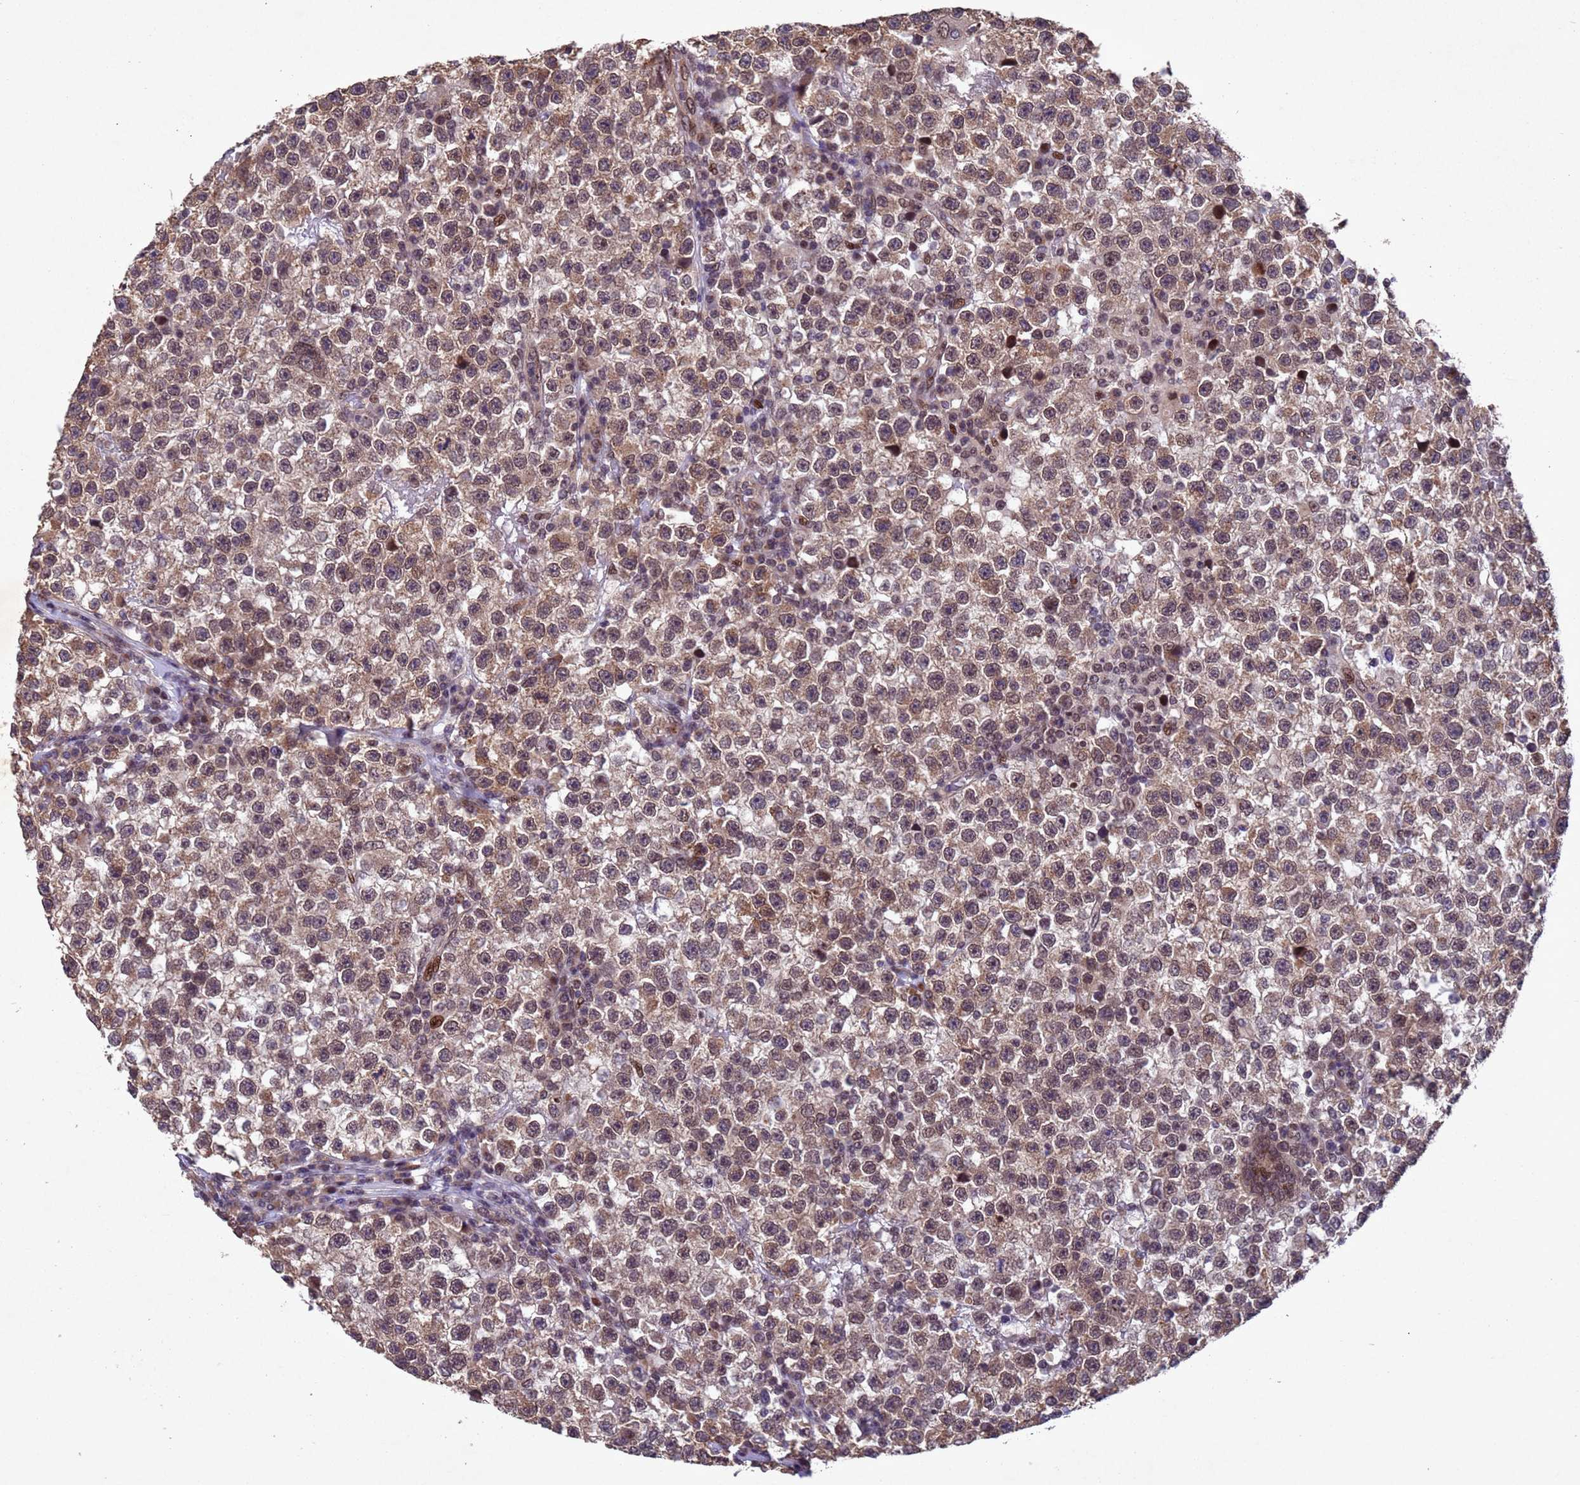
{"staining": {"intensity": "moderate", "quantity": ">75%", "location": "cytoplasmic/membranous,nuclear"}, "tissue": "testis cancer", "cell_type": "Tumor cells", "image_type": "cancer", "snomed": [{"axis": "morphology", "description": "Seminoma, NOS"}, {"axis": "topography", "description": "Testis"}], "caption": "Tumor cells exhibit medium levels of moderate cytoplasmic/membranous and nuclear positivity in about >75% of cells in testis seminoma.", "gene": "TBK1", "patient": {"sex": "male", "age": 22}}